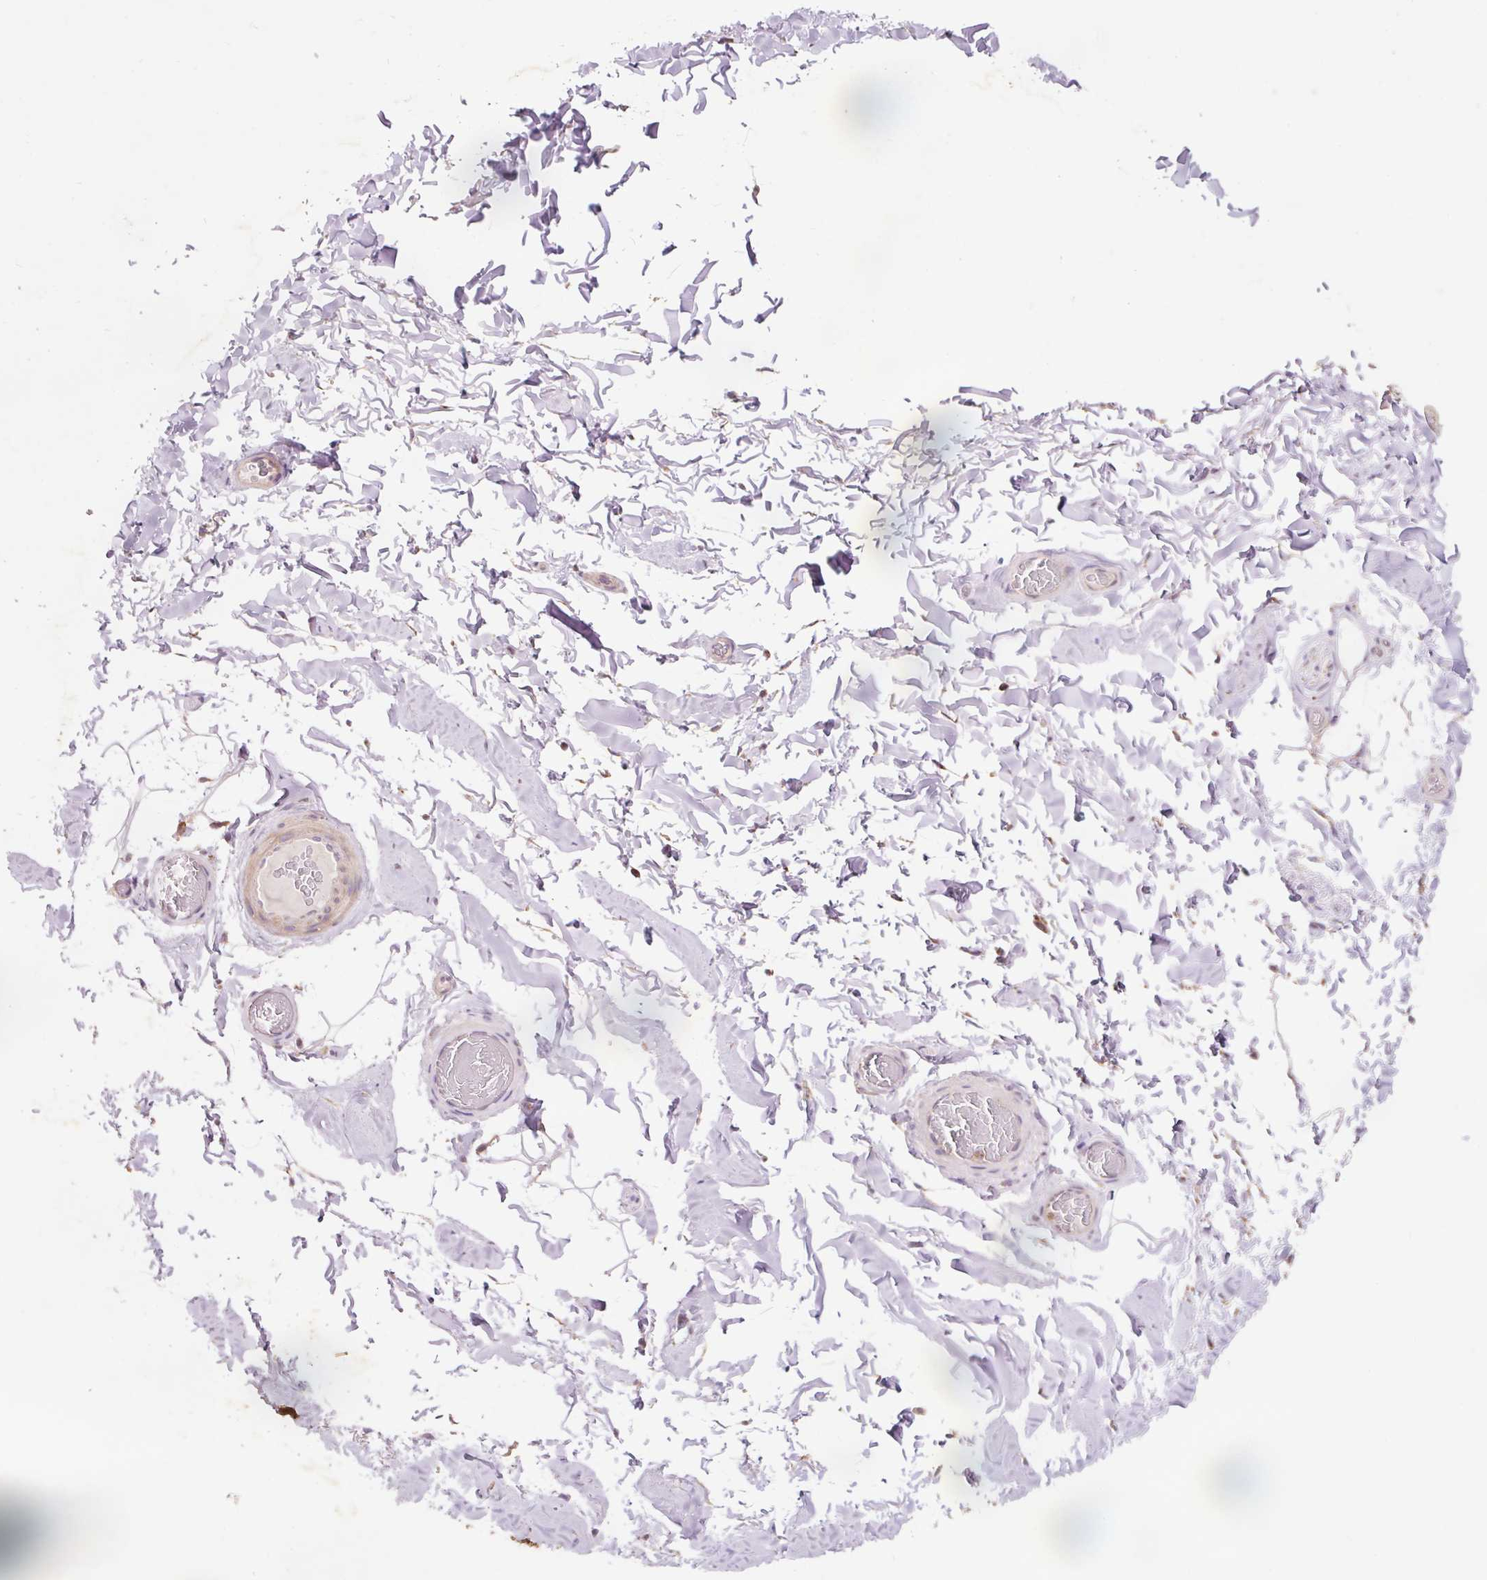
{"staining": {"intensity": "negative", "quantity": "none", "location": "none"}, "tissue": "adipose tissue", "cell_type": "Adipocytes", "image_type": "normal", "snomed": [{"axis": "morphology", "description": "Normal tissue, NOS"}, {"axis": "topography", "description": "Soft tissue"}, {"axis": "topography", "description": "Adipose tissue"}, {"axis": "topography", "description": "Vascular tissue"}, {"axis": "topography", "description": "Peripheral nerve tissue"}], "caption": "This micrograph is of benign adipose tissue stained with IHC to label a protein in brown with the nuclei are counter-stained blue. There is no positivity in adipocytes.", "gene": "PRDX5", "patient": {"sex": "male", "age": 46}}